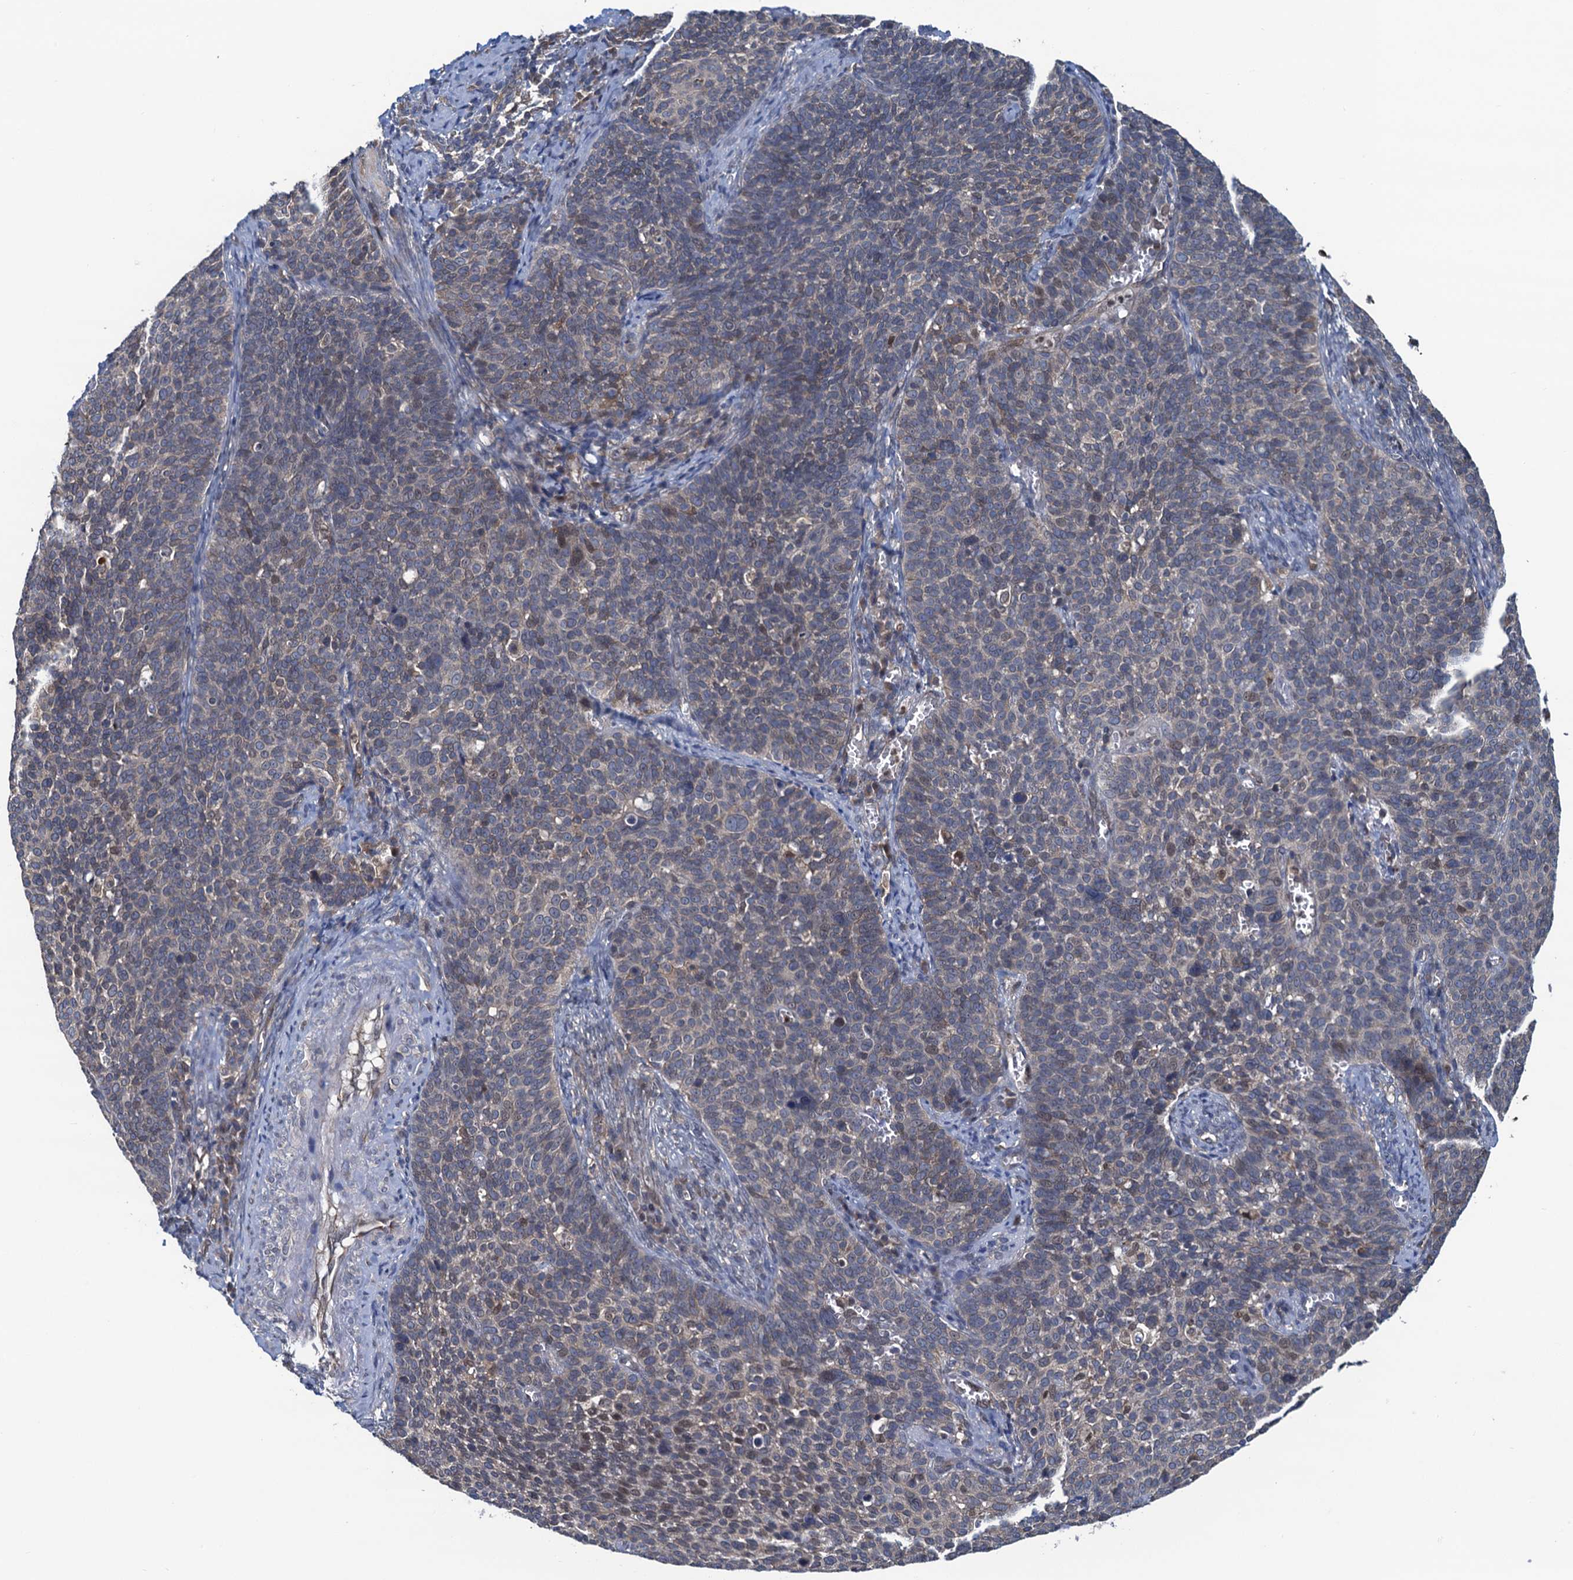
{"staining": {"intensity": "weak", "quantity": "<25%", "location": "cytoplasmic/membranous,nuclear"}, "tissue": "cervical cancer", "cell_type": "Tumor cells", "image_type": "cancer", "snomed": [{"axis": "morphology", "description": "Normal tissue, NOS"}, {"axis": "morphology", "description": "Squamous cell carcinoma, NOS"}, {"axis": "topography", "description": "Cervix"}], "caption": "This image is of squamous cell carcinoma (cervical) stained with immunohistochemistry (IHC) to label a protein in brown with the nuclei are counter-stained blue. There is no expression in tumor cells.", "gene": "RNF125", "patient": {"sex": "female", "age": 39}}